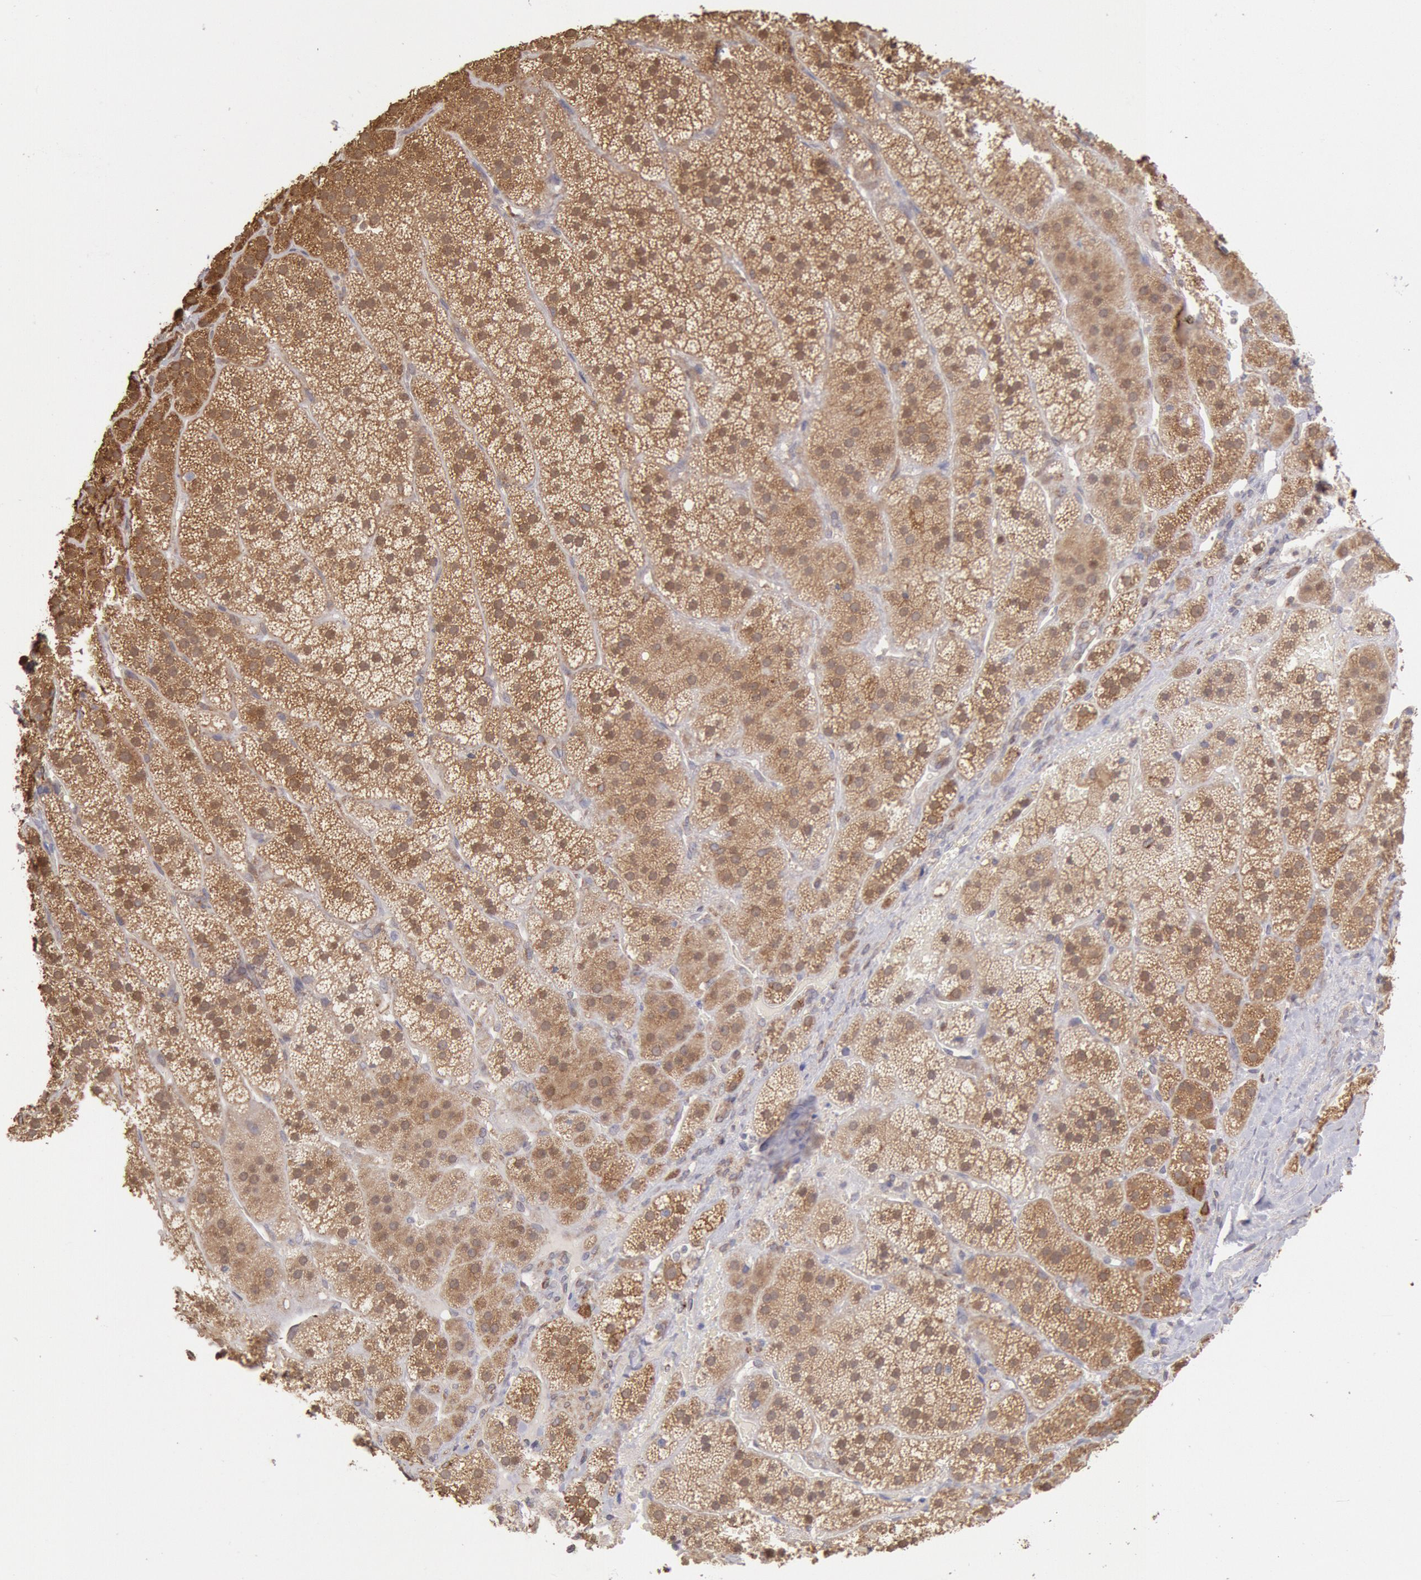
{"staining": {"intensity": "moderate", "quantity": ">75%", "location": "cytoplasmic/membranous,nuclear"}, "tissue": "adrenal gland", "cell_type": "Glandular cells", "image_type": "normal", "snomed": [{"axis": "morphology", "description": "Normal tissue, NOS"}, {"axis": "topography", "description": "Adrenal gland"}], "caption": "An IHC image of benign tissue is shown. Protein staining in brown shows moderate cytoplasmic/membranous,nuclear positivity in adrenal gland within glandular cells. Nuclei are stained in blue.", "gene": "COMT", "patient": {"sex": "female", "age": 44}}